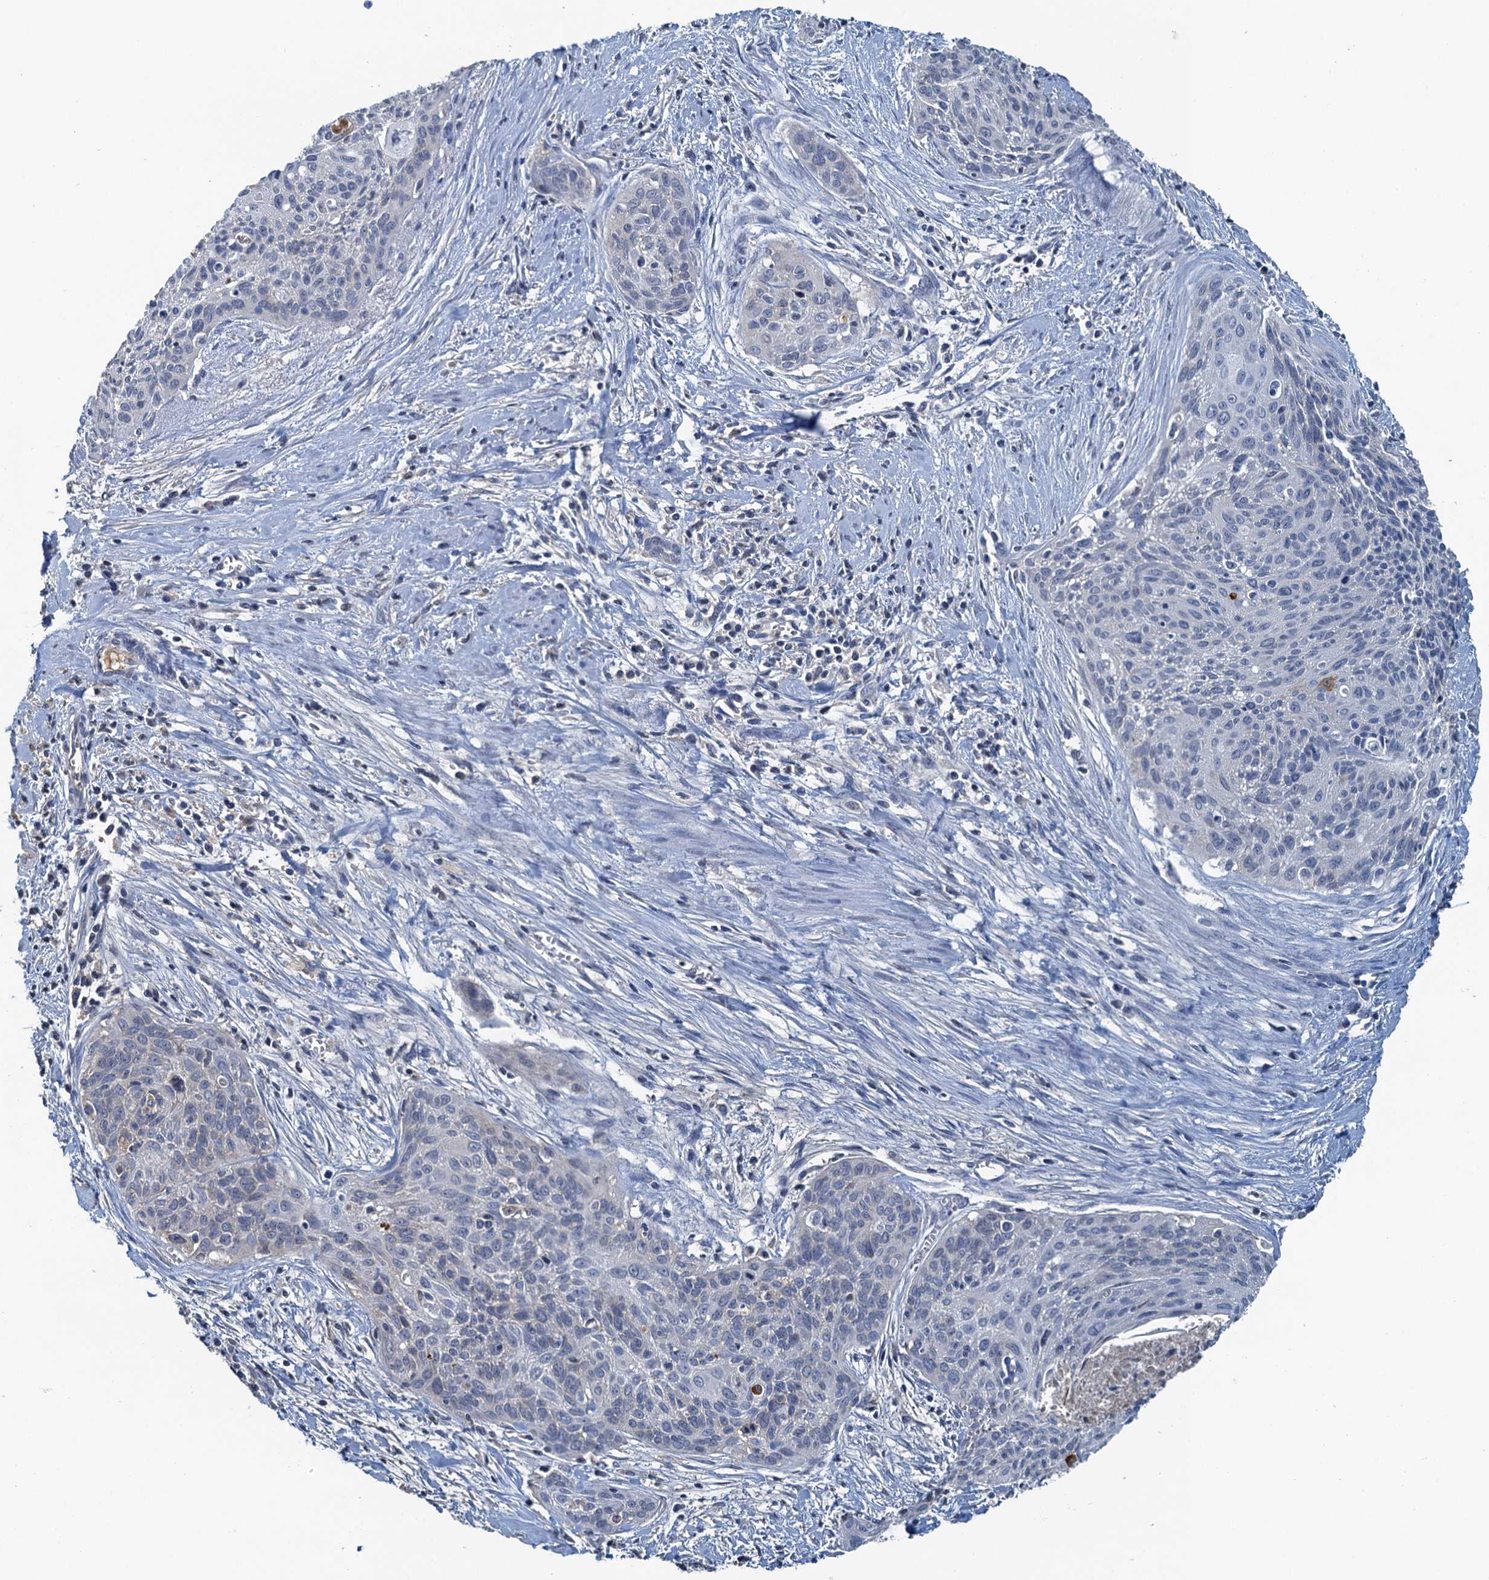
{"staining": {"intensity": "negative", "quantity": "none", "location": "none"}, "tissue": "cervical cancer", "cell_type": "Tumor cells", "image_type": "cancer", "snomed": [{"axis": "morphology", "description": "Squamous cell carcinoma, NOS"}, {"axis": "topography", "description": "Cervix"}], "caption": "High power microscopy micrograph of an IHC photomicrograph of cervical cancer (squamous cell carcinoma), revealing no significant staining in tumor cells.", "gene": "LSM14B", "patient": {"sex": "female", "age": 55}}